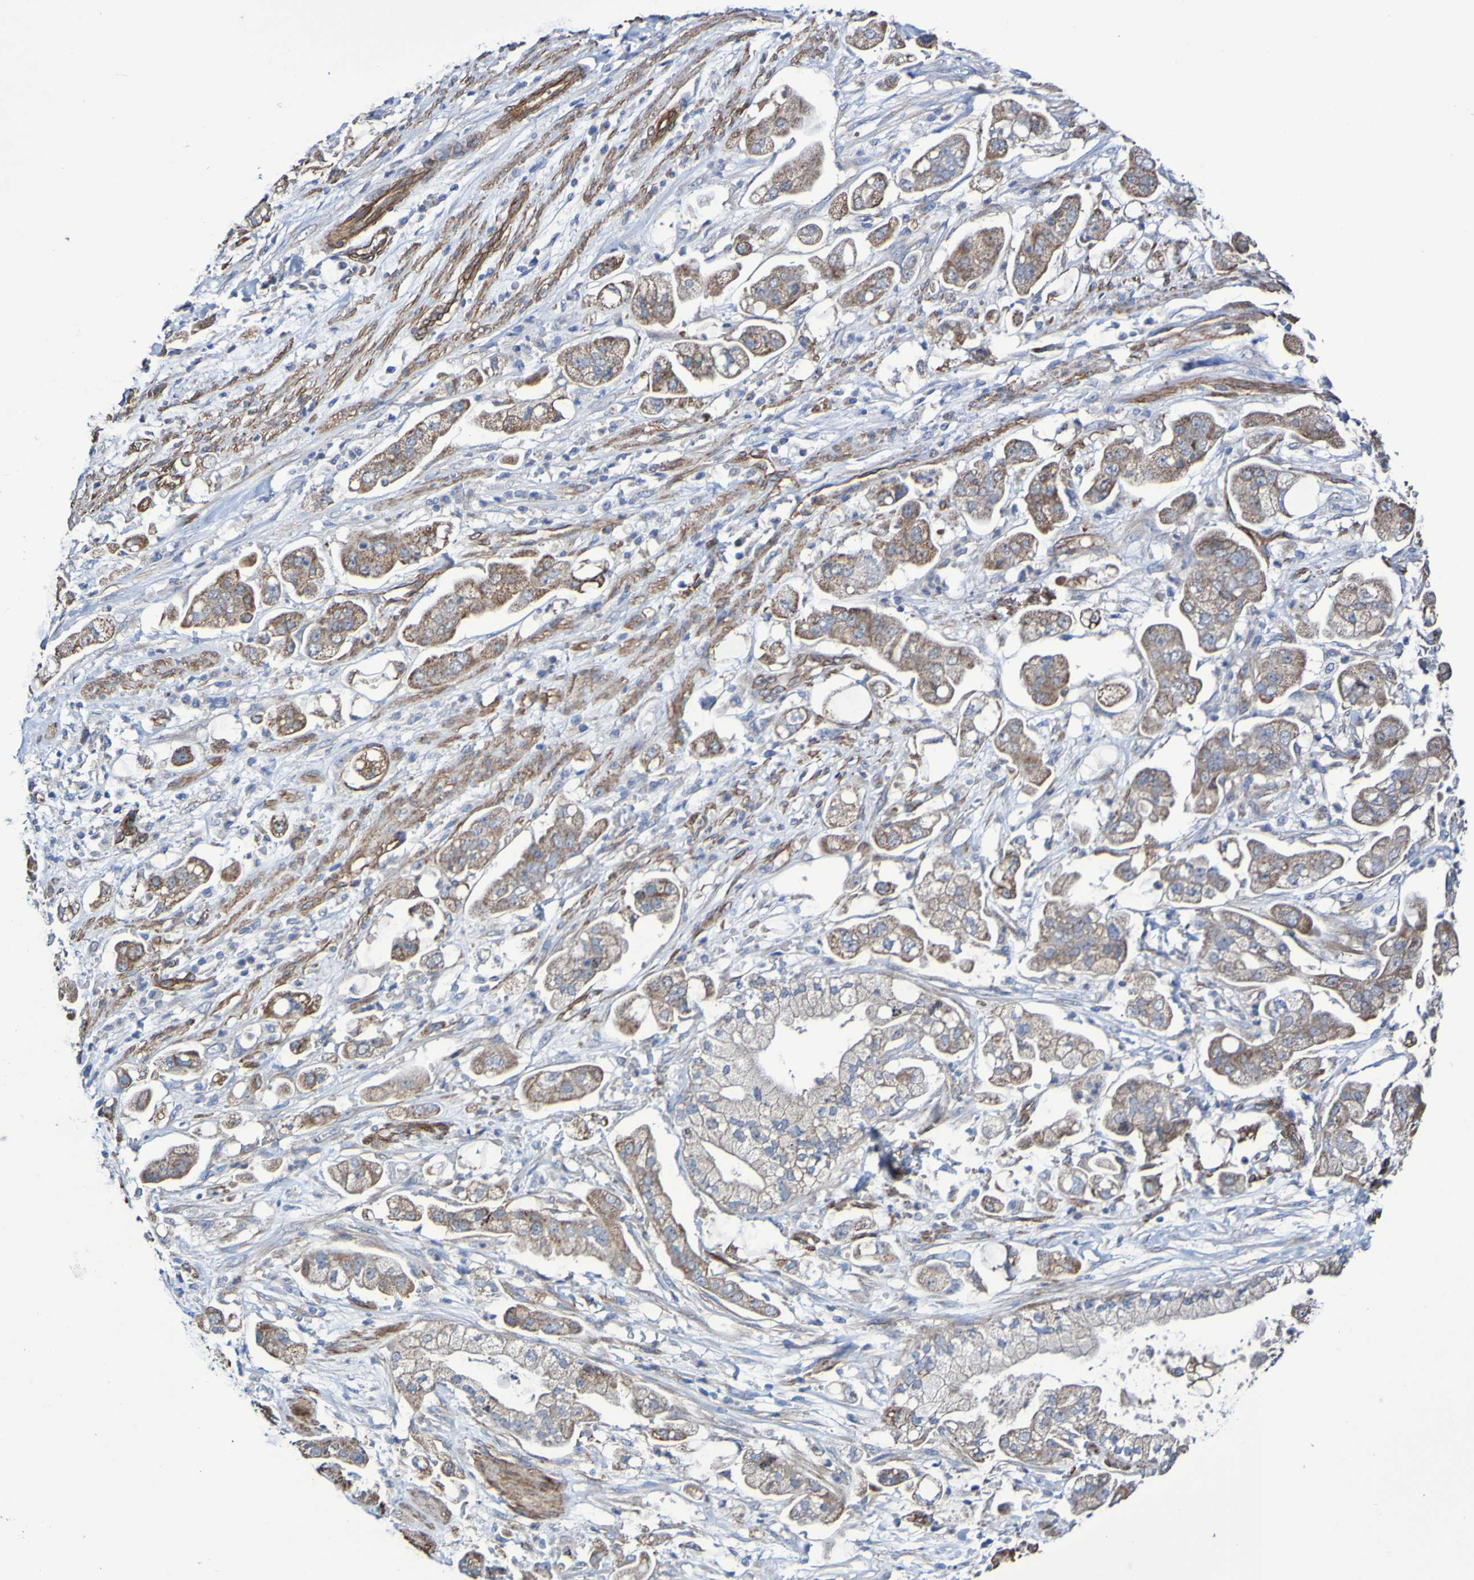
{"staining": {"intensity": "moderate", "quantity": ">75%", "location": "cytoplasmic/membranous"}, "tissue": "stomach cancer", "cell_type": "Tumor cells", "image_type": "cancer", "snomed": [{"axis": "morphology", "description": "Adenocarcinoma, NOS"}, {"axis": "topography", "description": "Stomach"}], "caption": "High-magnification brightfield microscopy of adenocarcinoma (stomach) stained with DAB (brown) and counterstained with hematoxylin (blue). tumor cells exhibit moderate cytoplasmic/membranous staining is identified in approximately>75% of cells.", "gene": "ELMOD3", "patient": {"sex": "male", "age": 62}}